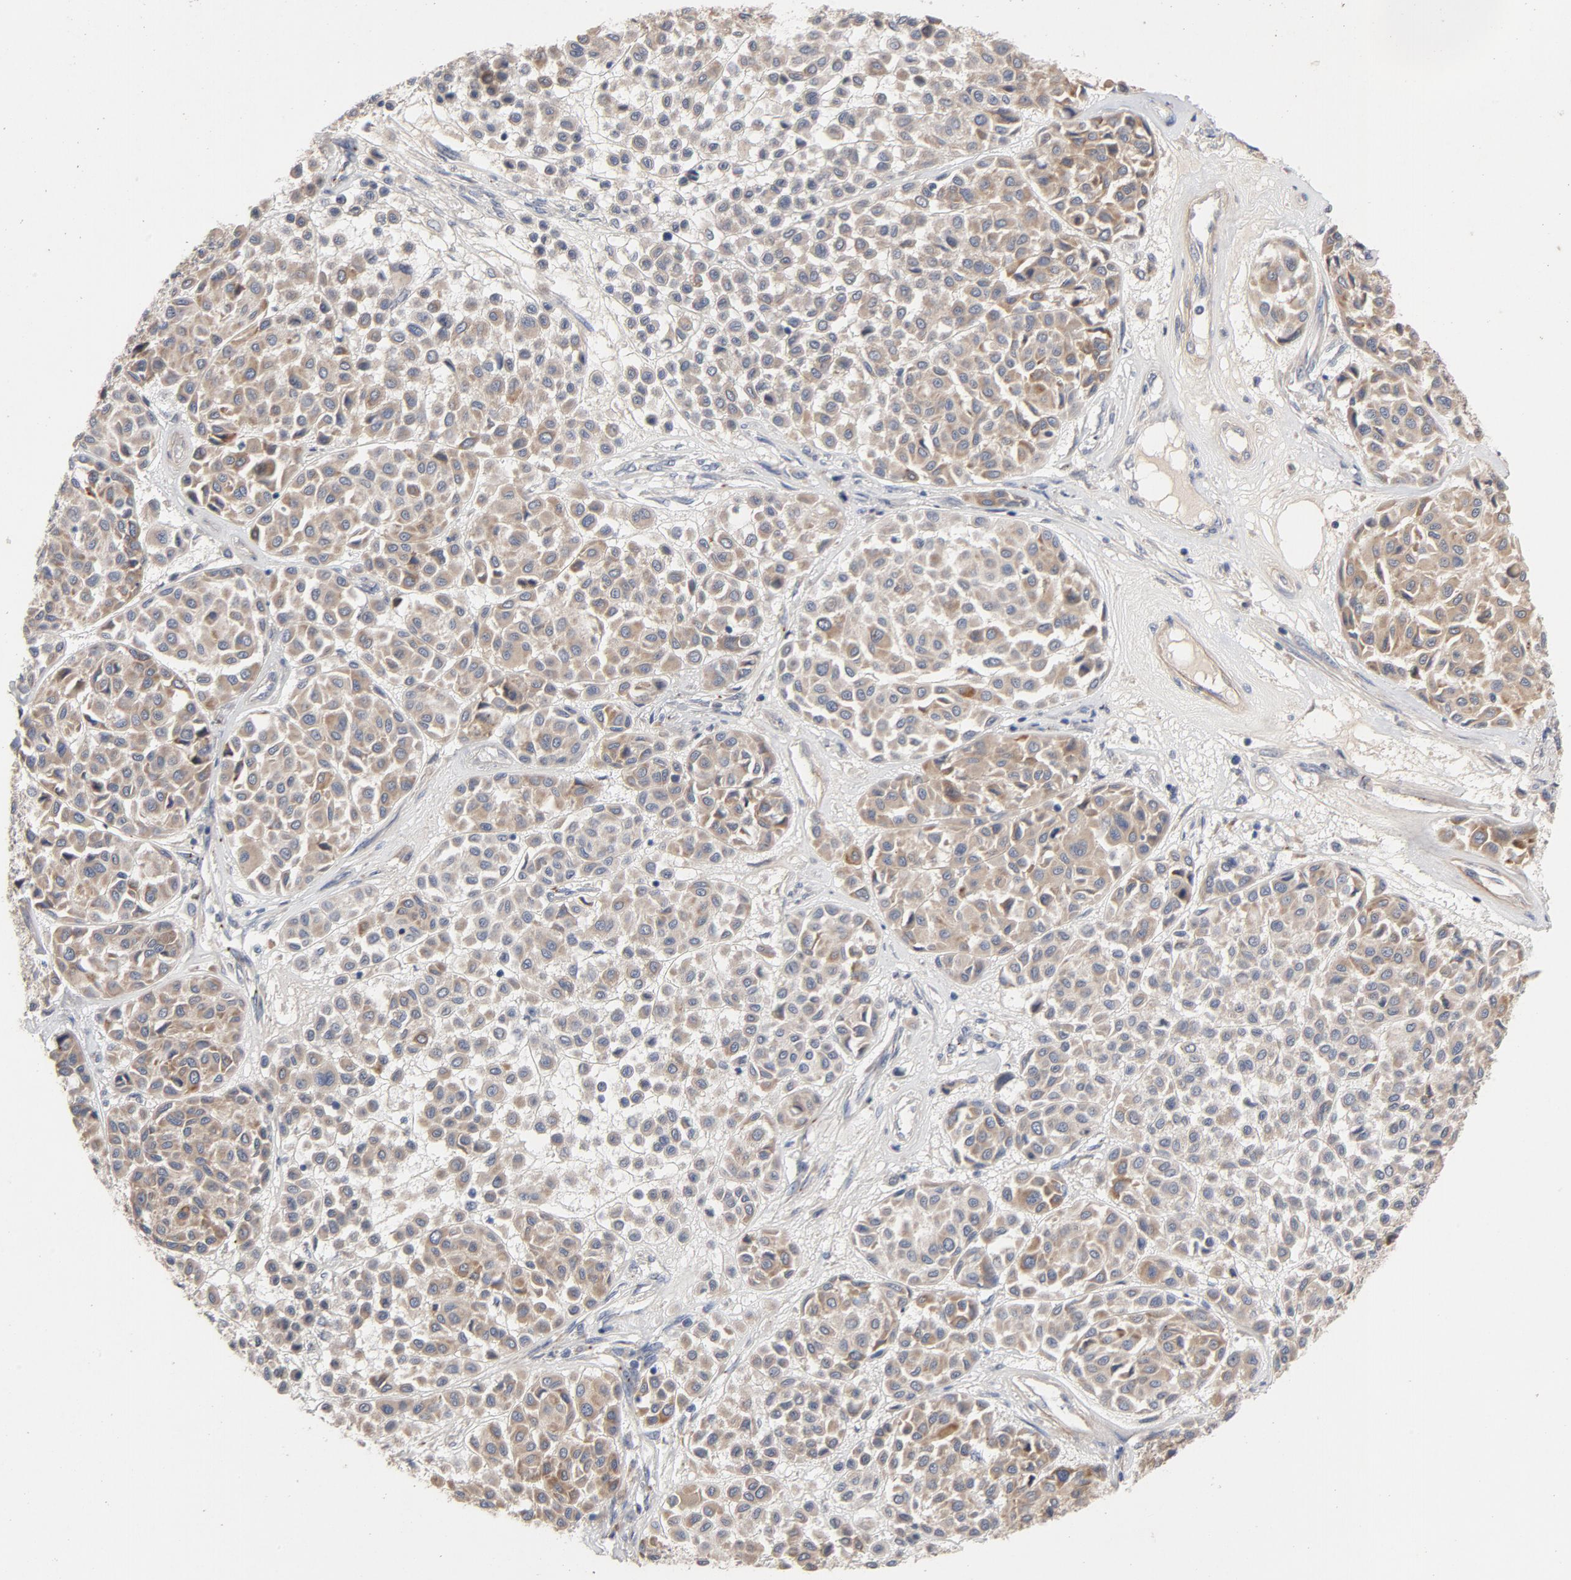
{"staining": {"intensity": "moderate", "quantity": ">75%", "location": "cytoplasmic/membranous"}, "tissue": "melanoma", "cell_type": "Tumor cells", "image_type": "cancer", "snomed": [{"axis": "morphology", "description": "Malignant melanoma, Metastatic site"}, {"axis": "topography", "description": "Soft tissue"}], "caption": "Melanoma stained for a protein exhibits moderate cytoplasmic/membranous positivity in tumor cells.", "gene": "CCDC134", "patient": {"sex": "male", "age": 41}}